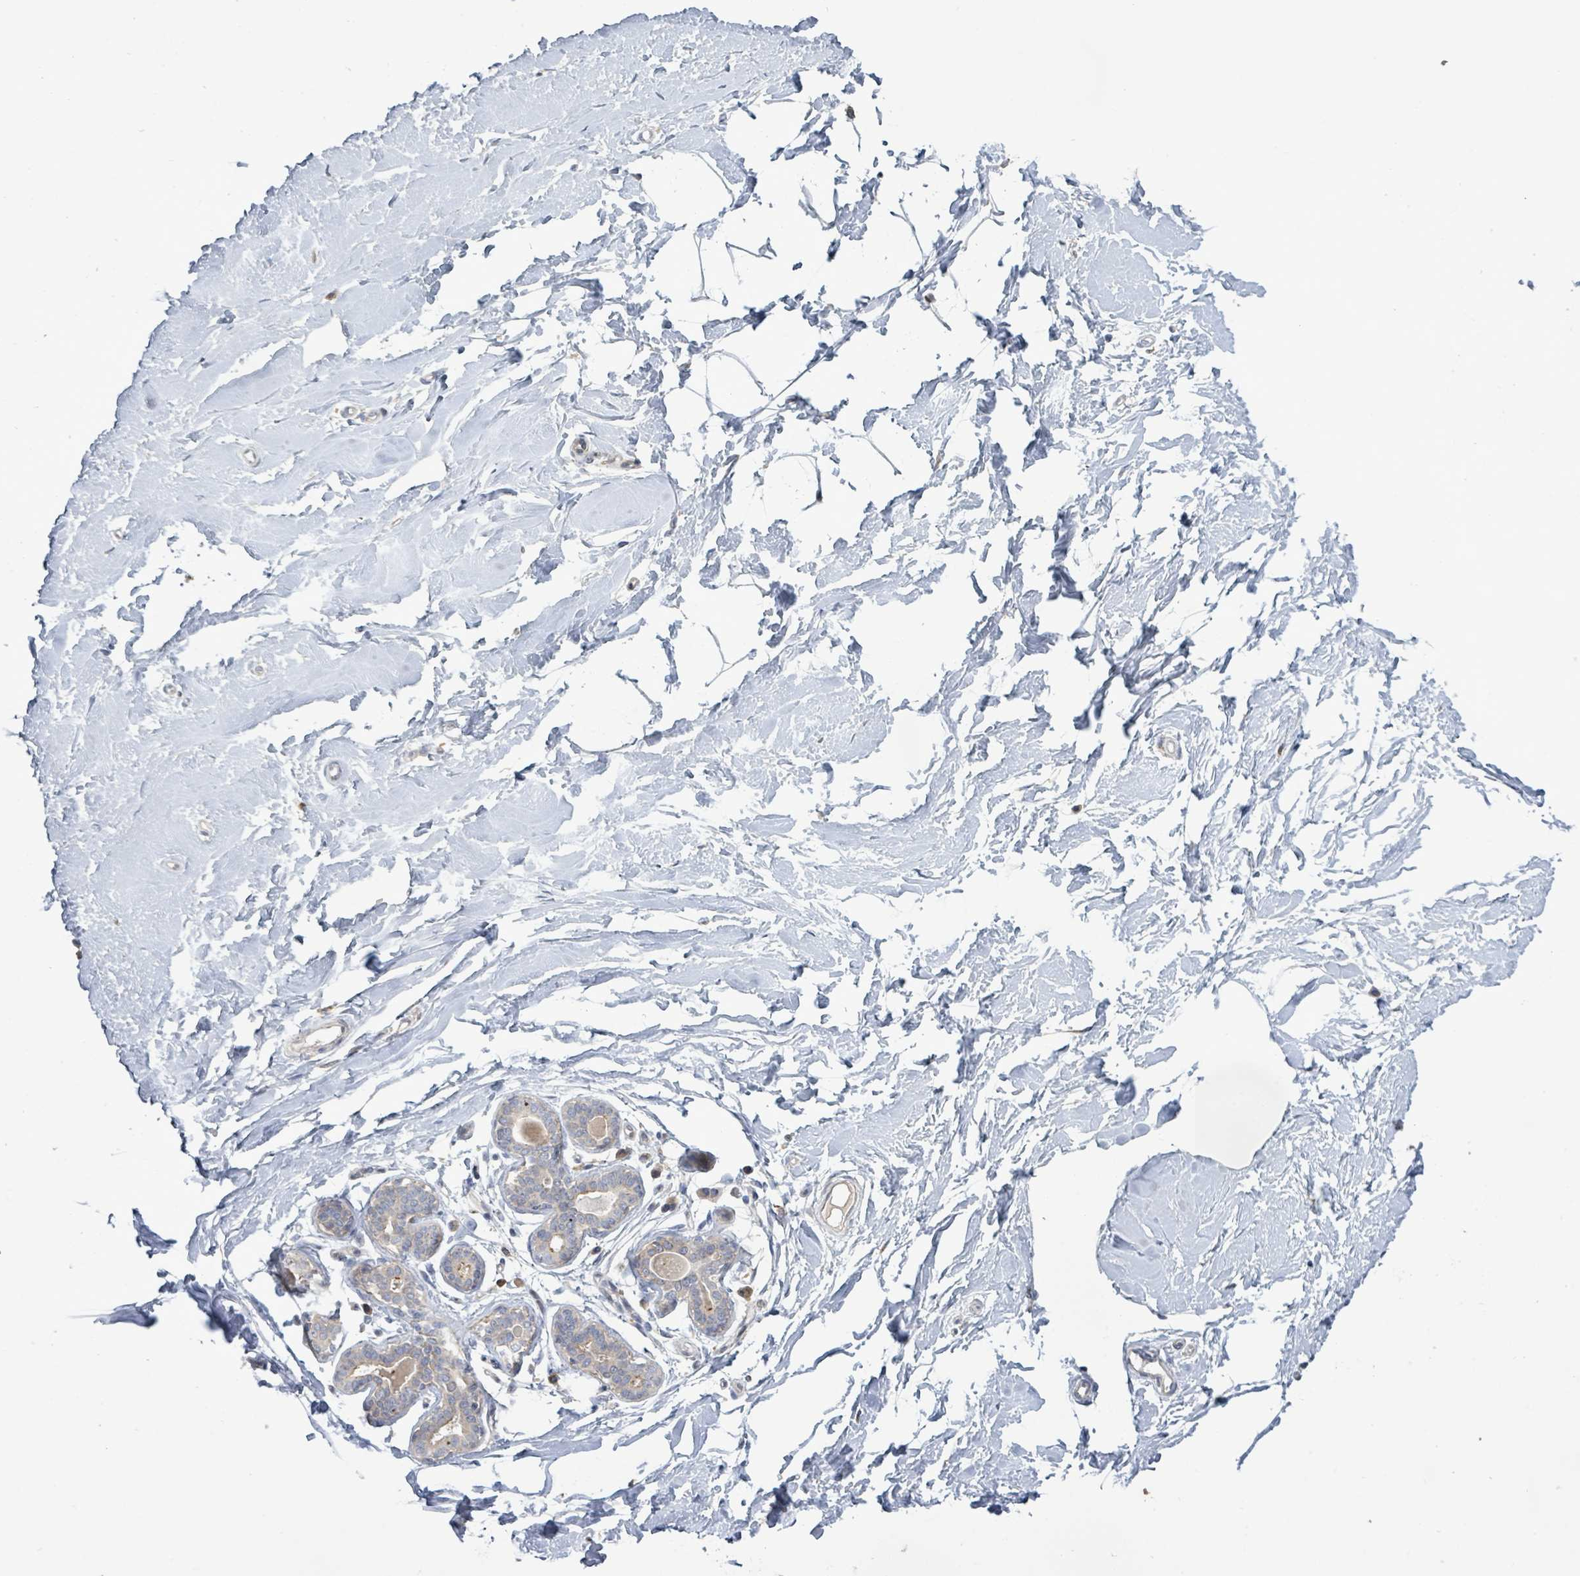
{"staining": {"intensity": "negative", "quantity": "none", "location": "none"}, "tissue": "breast", "cell_type": "Adipocytes", "image_type": "normal", "snomed": [{"axis": "morphology", "description": "Normal tissue, NOS"}, {"axis": "topography", "description": "Breast"}], "caption": "High magnification brightfield microscopy of unremarkable breast stained with DAB (brown) and counterstained with hematoxylin (blue): adipocytes show no significant expression. (Stains: DAB (3,3'-diaminobenzidine) immunohistochemistry (IHC) with hematoxylin counter stain, Microscopy: brightfield microscopy at high magnification).", "gene": "SLIT3", "patient": {"sex": "female", "age": 23}}